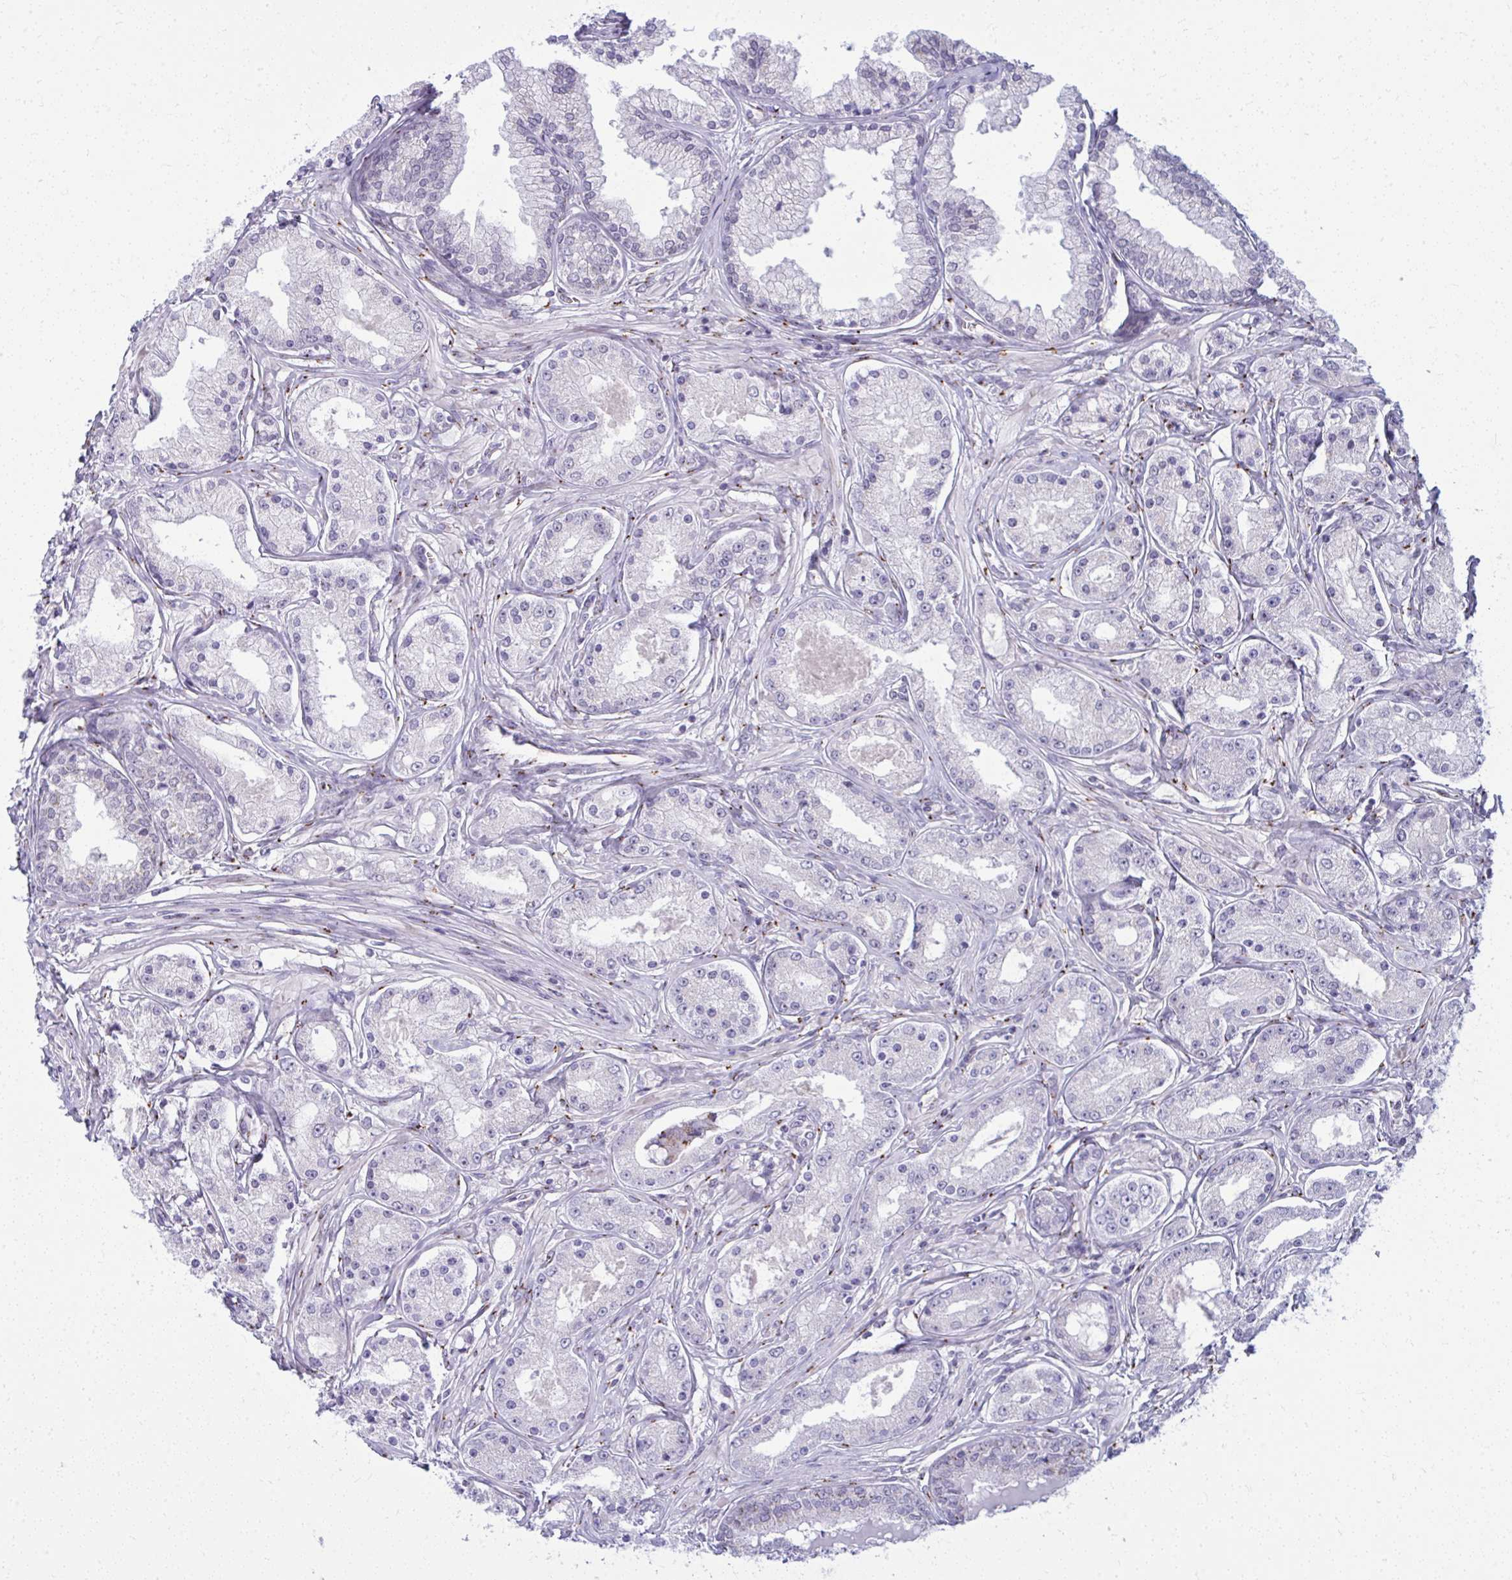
{"staining": {"intensity": "negative", "quantity": "none", "location": "none"}, "tissue": "prostate cancer", "cell_type": "Tumor cells", "image_type": "cancer", "snomed": [{"axis": "morphology", "description": "Adenocarcinoma, High grade"}, {"axis": "topography", "description": "Prostate"}], "caption": "A high-resolution photomicrograph shows immunohistochemistry (IHC) staining of prostate high-grade adenocarcinoma, which displays no significant positivity in tumor cells. (Stains: DAB (3,3'-diaminobenzidine) IHC with hematoxylin counter stain, Microscopy: brightfield microscopy at high magnification).", "gene": "DTX4", "patient": {"sex": "male", "age": 66}}